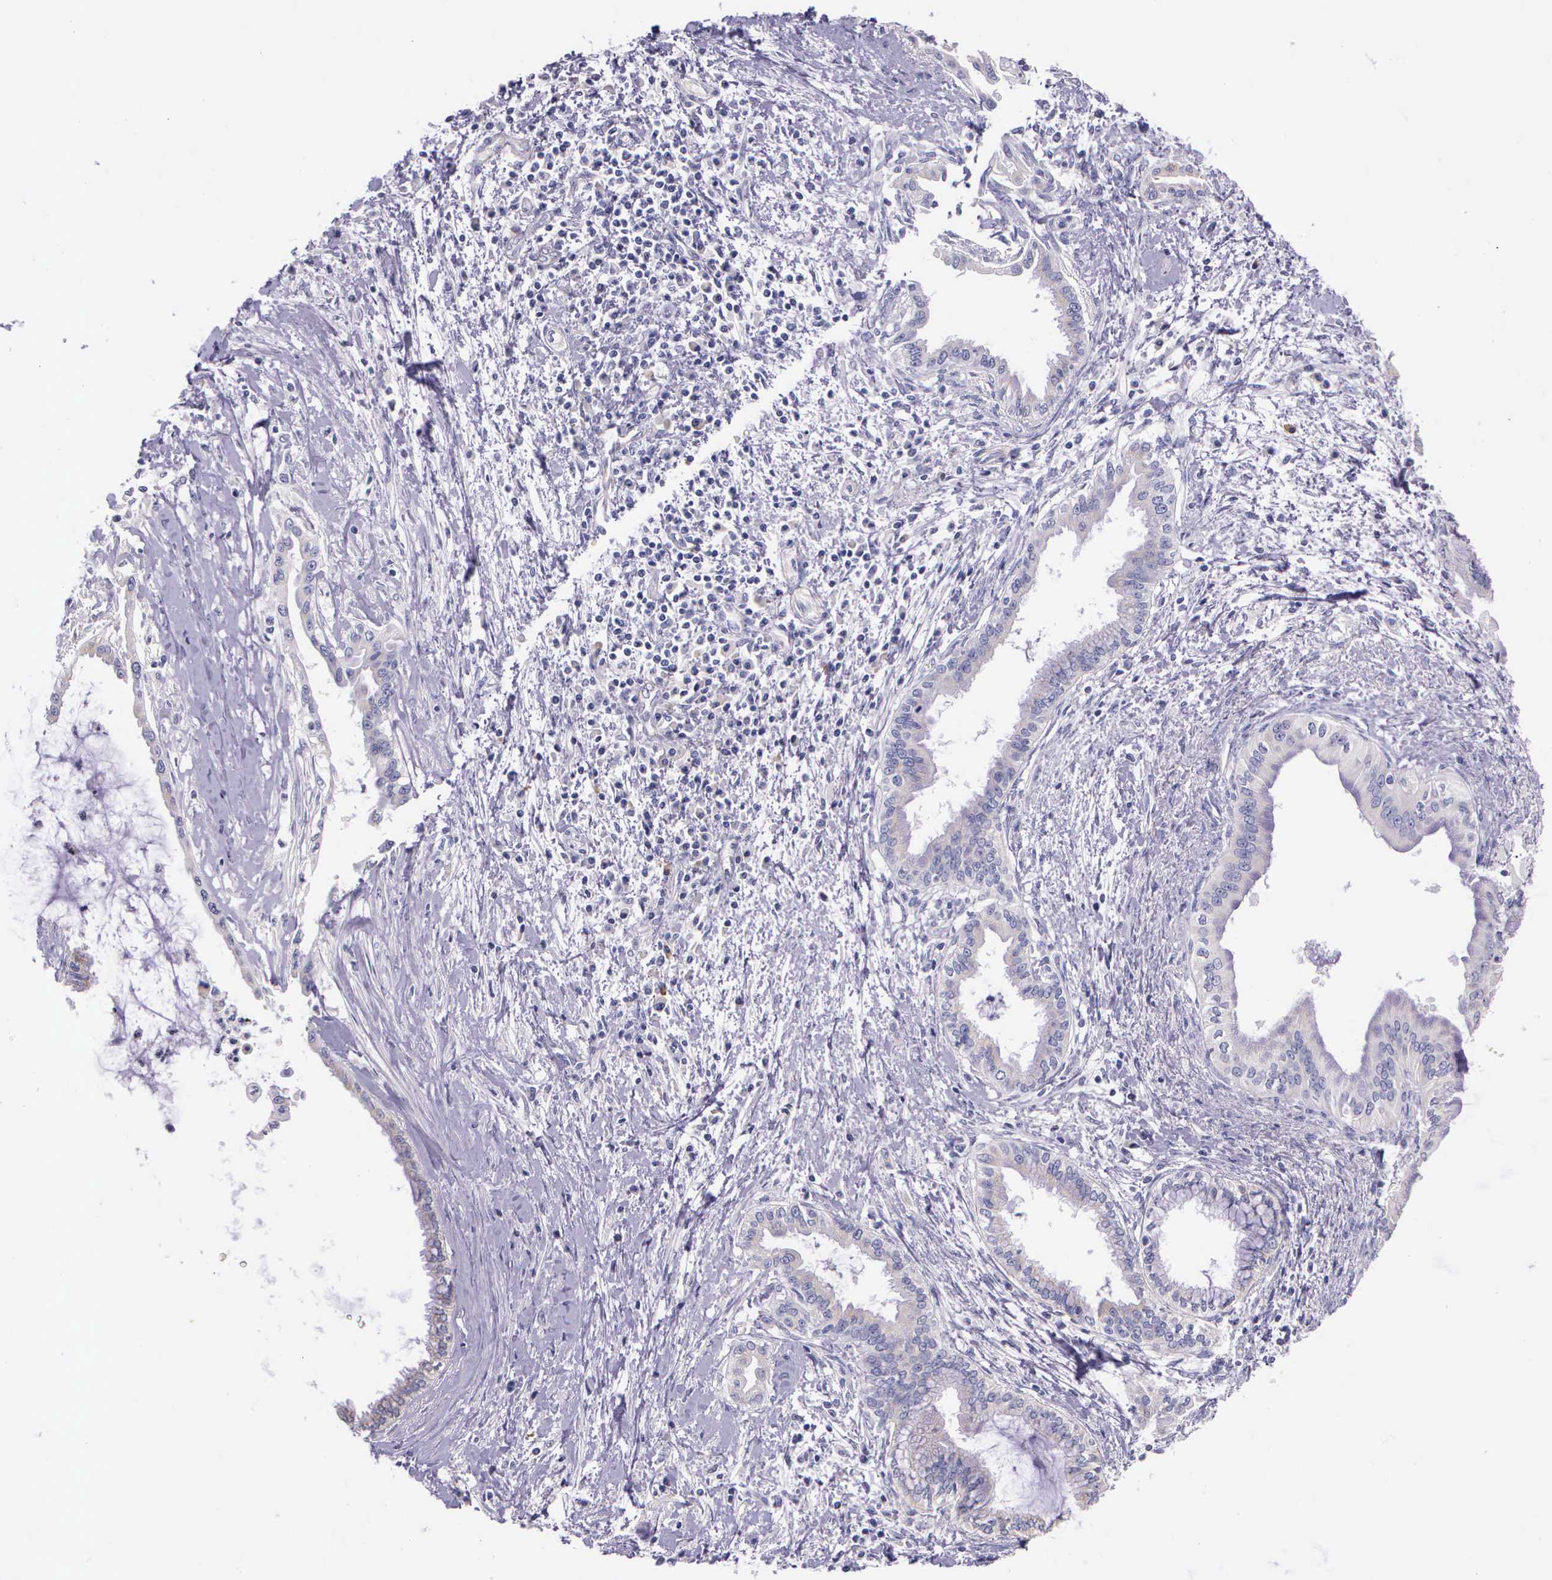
{"staining": {"intensity": "negative", "quantity": "none", "location": "none"}, "tissue": "pancreatic cancer", "cell_type": "Tumor cells", "image_type": "cancer", "snomed": [{"axis": "morphology", "description": "Adenocarcinoma, NOS"}, {"axis": "topography", "description": "Pancreas"}], "caption": "Immunohistochemistry (IHC) of adenocarcinoma (pancreatic) exhibits no staining in tumor cells.", "gene": "THSD7A", "patient": {"sex": "female", "age": 64}}